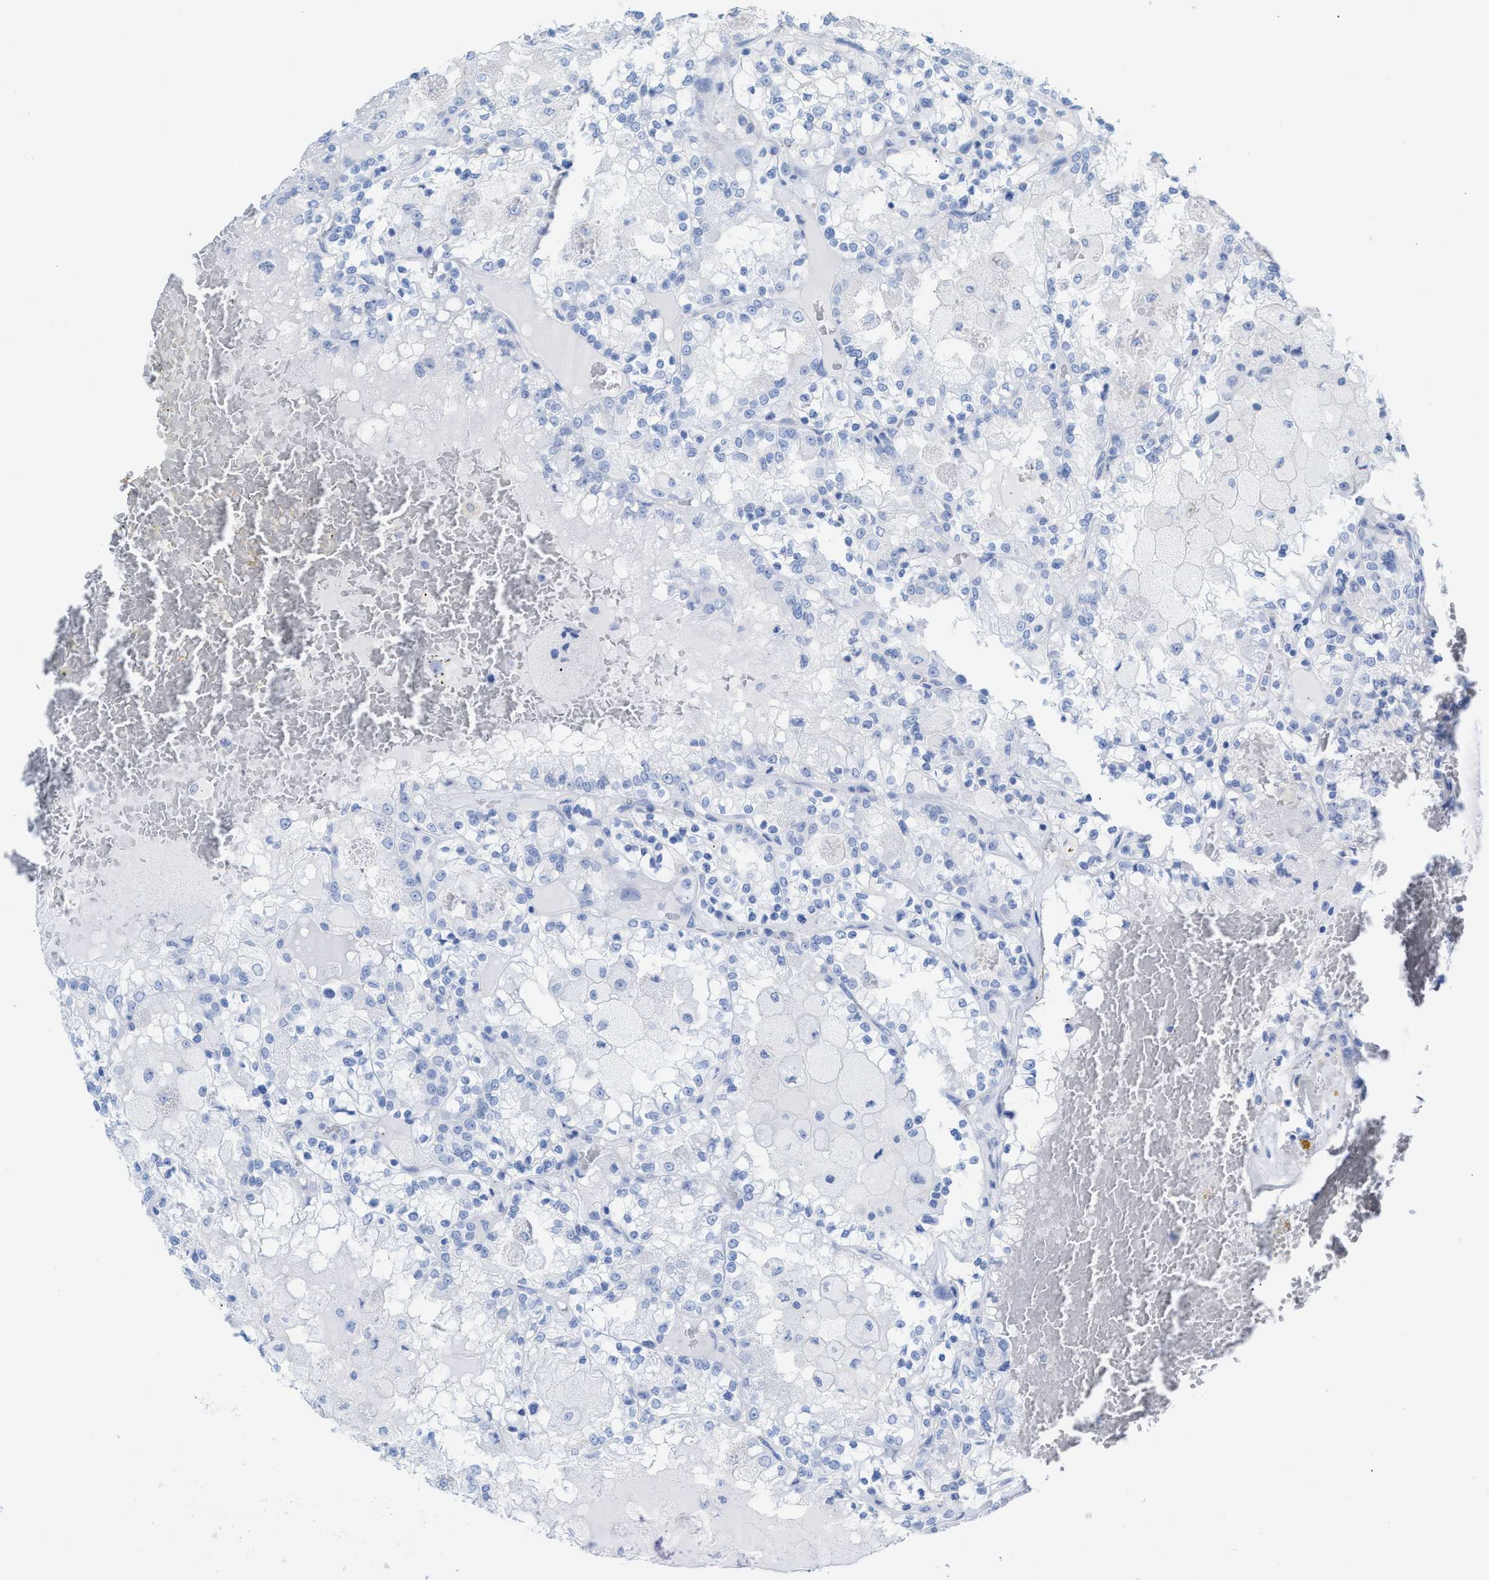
{"staining": {"intensity": "negative", "quantity": "none", "location": "none"}, "tissue": "renal cancer", "cell_type": "Tumor cells", "image_type": "cancer", "snomed": [{"axis": "morphology", "description": "Adenocarcinoma, NOS"}, {"axis": "topography", "description": "Kidney"}], "caption": "The histopathology image exhibits no staining of tumor cells in adenocarcinoma (renal).", "gene": "CPA1", "patient": {"sex": "female", "age": 56}}